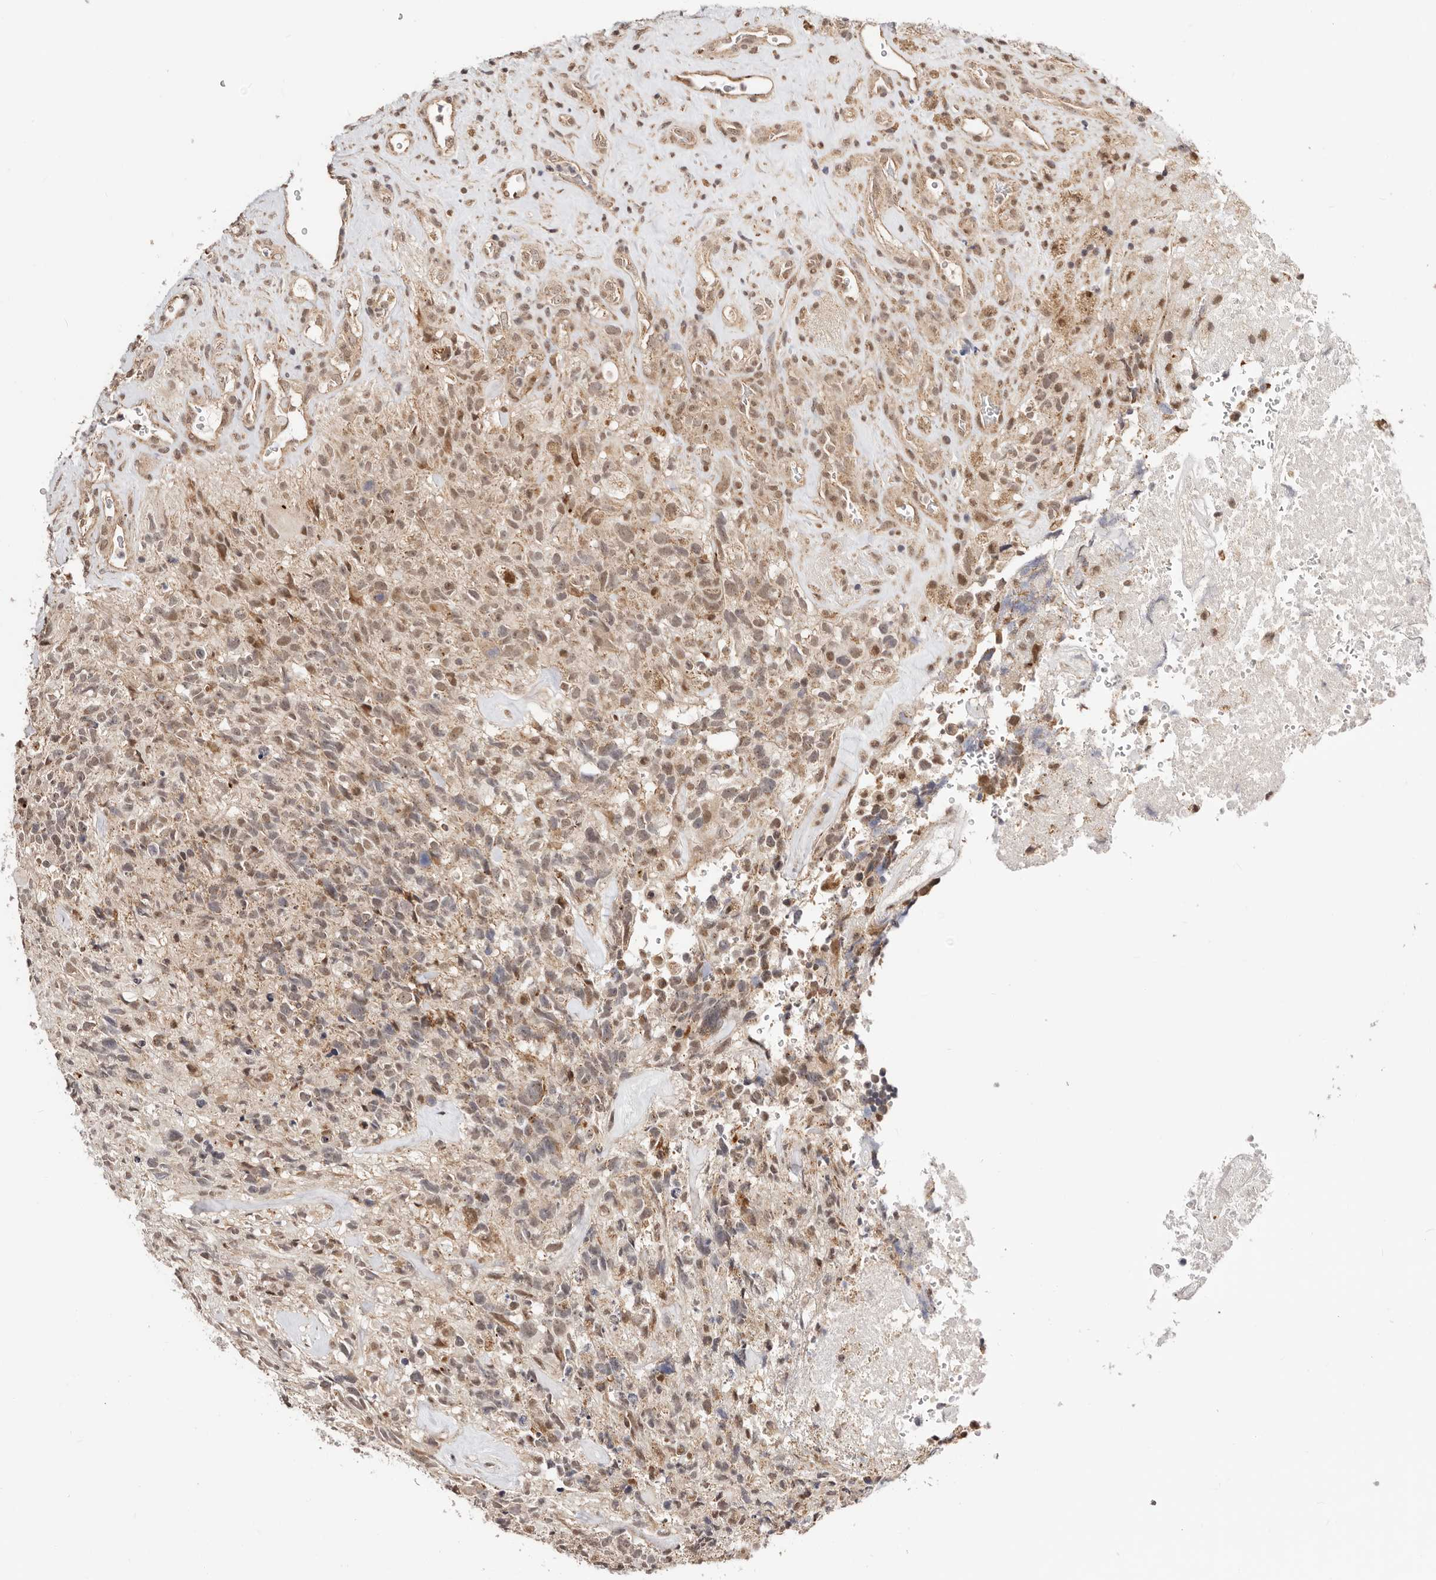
{"staining": {"intensity": "moderate", "quantity": "<25%", "location": "cytoplasmic/membranous,nuclear"}, "tissue": "glioma", "cell_type": "Tumor cells", "image_type": "cancer", "snomed": [{"axis": "morphology", "description": "Glioma, malignant, High grade"}, {"axis": "topography", "description": "Brain"}], "caption": "A high-resolution micrograph shows IHC staining of glioma, which displays moderate cytoplasmic/membranous and nuclear staining in approximately <25% of tumor cells. The staining was performed using DAB, with brown indicating positive protein expression. Nuclei are stained blue with hematoxylin.", "gene": "CTNNBL1", "patient": {"sex": "male", "age": 69}}